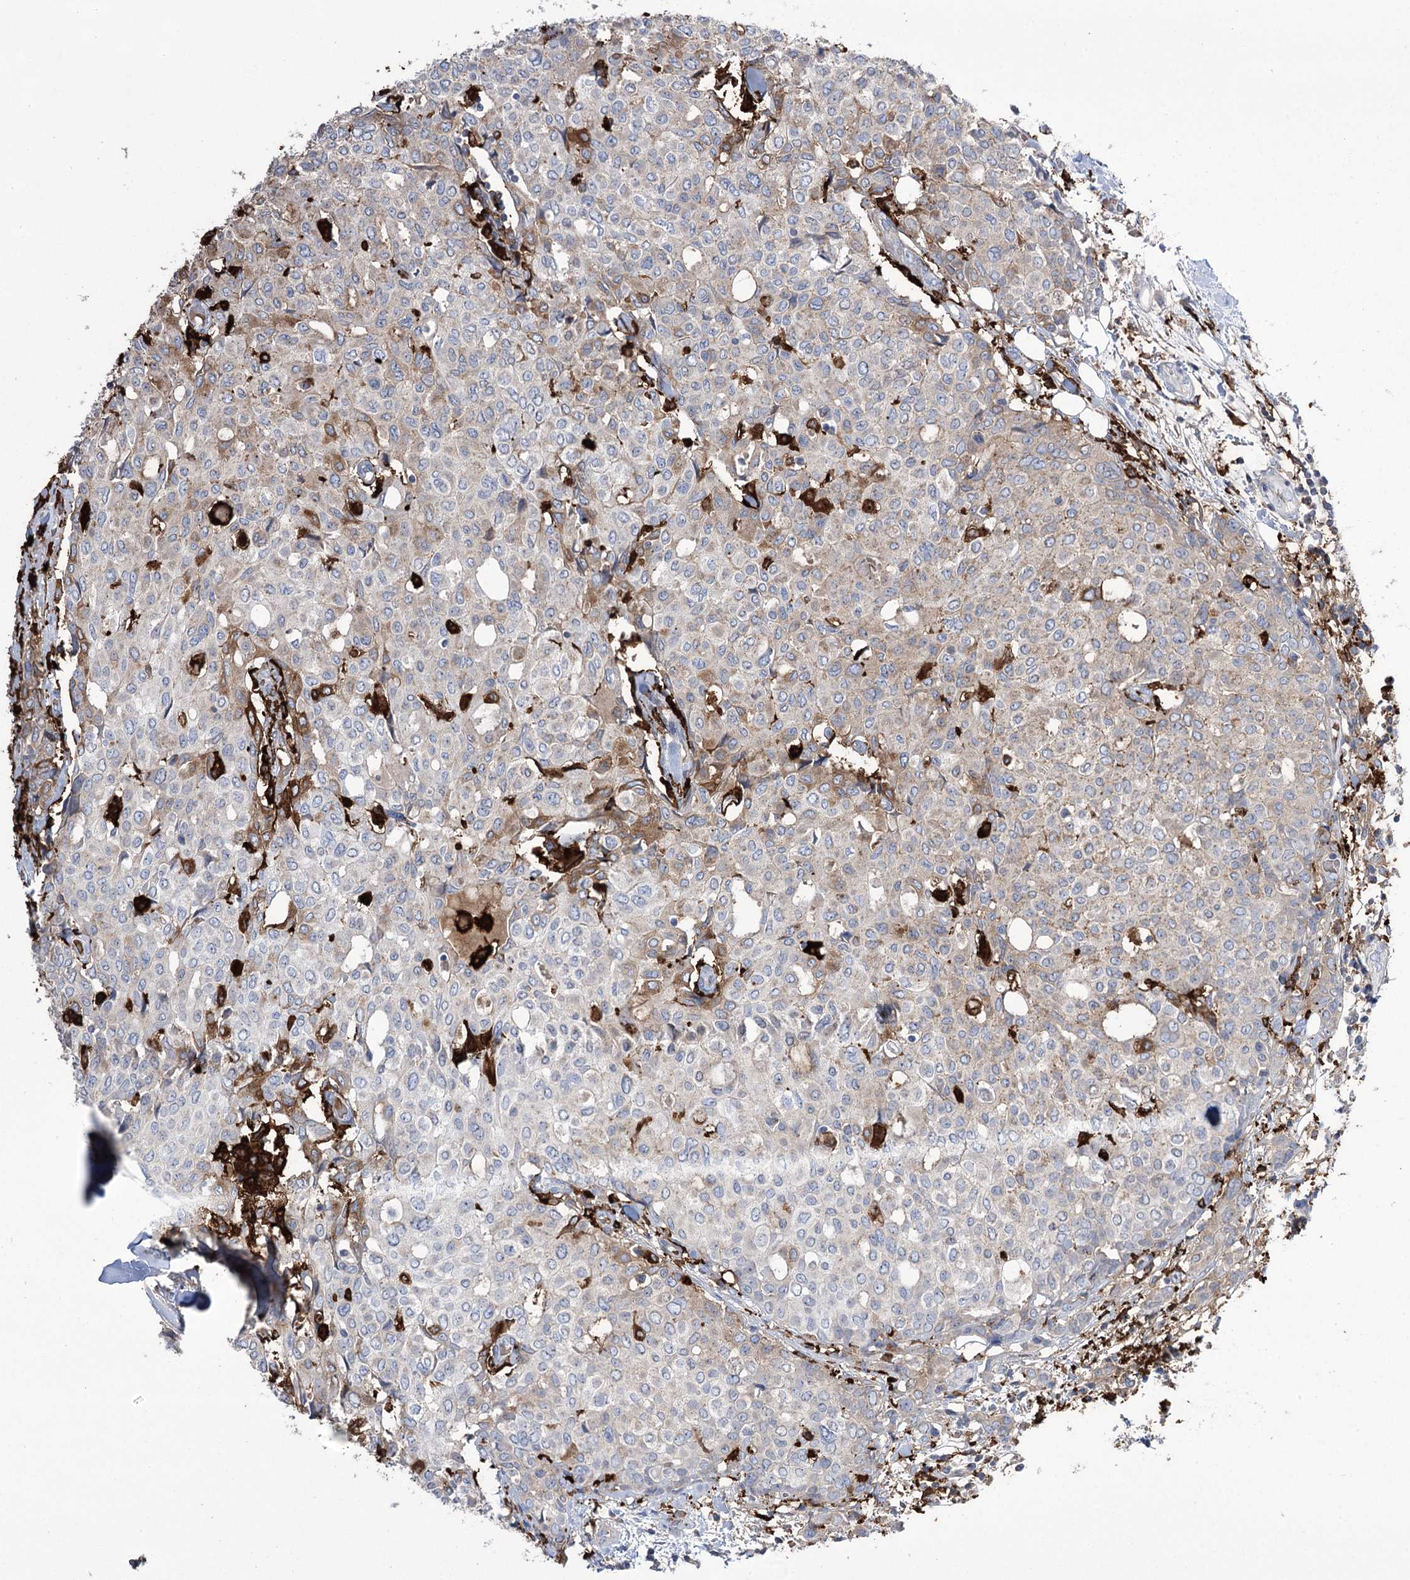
{"staining": {"intensity": "weak", "quantity": "<25%", "location": "cytoplasmic/membranous"}, "tissue": "breast cancer", "cell_type": "Tumor cells", "image_type": "cancer", "snomed": [{"axis": "morphology", "description": "Lobular carcinoma"}, {"axis": "topography", "description": "Breast"}], "caption": "Breast cancer (lobular carcinoma) stained for a protein using immunohistochemistry displays no staining tumor cells.", "gene": "ZNF622", "patient": {"sex": "female", "age": 51}}